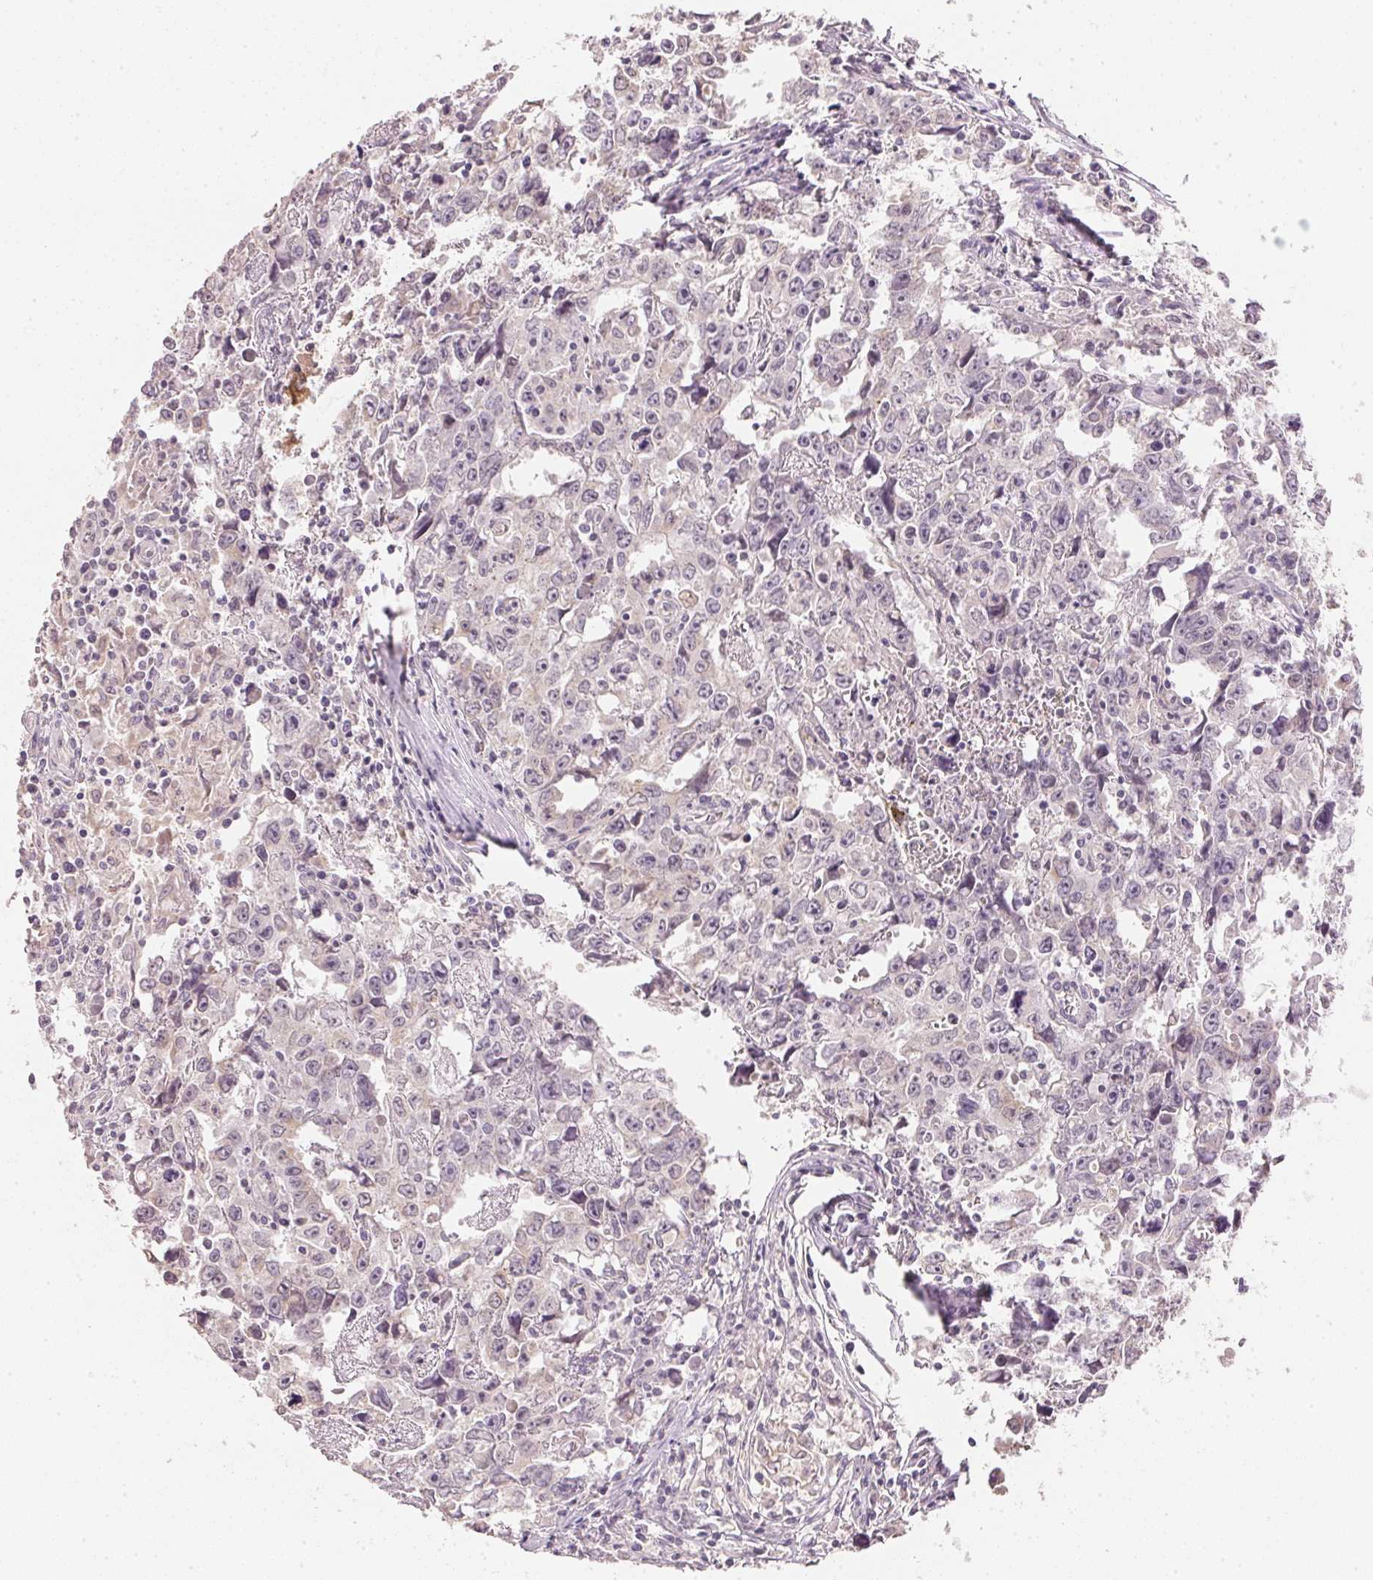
{"staining": {"intensity": "negative", "quantity": "none", "location": "none"}, "tissue": "testis cancer", "cell_type": "Tumor cells", "image_type": "cancer", "snomed": [{"axis": "morphology", "description": "Carcinoma, Embryonal, NOS"}, {"axis": "topography", "description": "Testis"}], "caption": "High power microscopy photomicrograph of an immunohistochemistry image of testis embryonal carcinoma, revealing no significant positivity in tumor cells. The staining is performed using DAB (3,3'-diaminobenzidine) brown chromogen with nuclei counter-stained in using hematoxylin.", "gene": "DHCR24", "patient": {"sex": "male", "age": 22}}